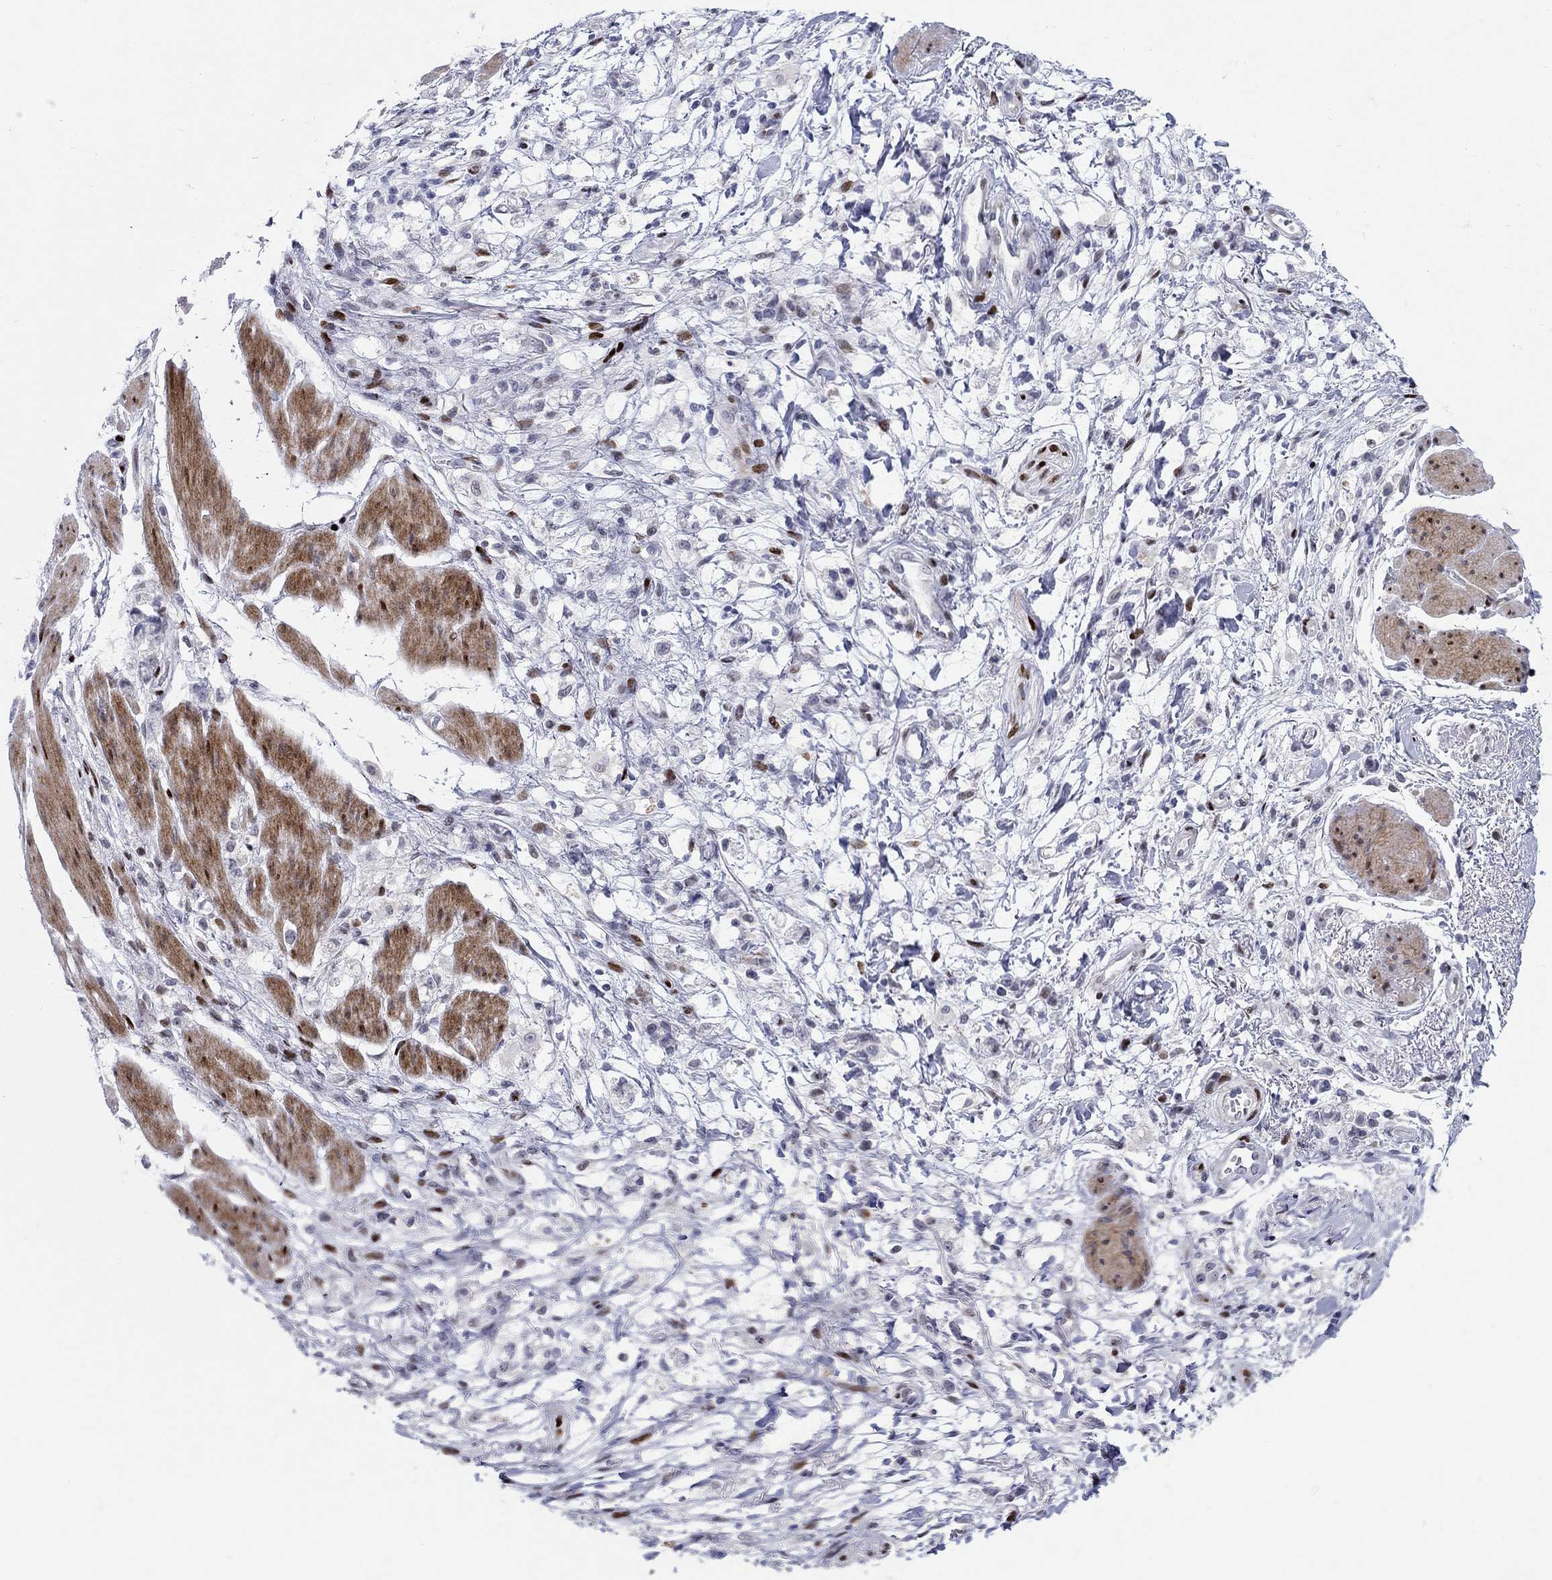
{"staining": {"intensity": "moderate", "quantity": "<25%", "location": "nuclear"}, "tissue": "stomach cancer", "cell_type": "Tumor cells", "image_type": "cancer", "snomed": [{"axis": "morphology", "description": "Adenocarcinoma, NOS"}, {"axis": "topography", "description": "Stomach"}], "caption": "Protein analysis of stomach cancer tissue displays moderate nuclear expression in about <25% of tumor cells.", "gene": "RAPGEF5", "patient": {"sex": "female", "age": 60}}